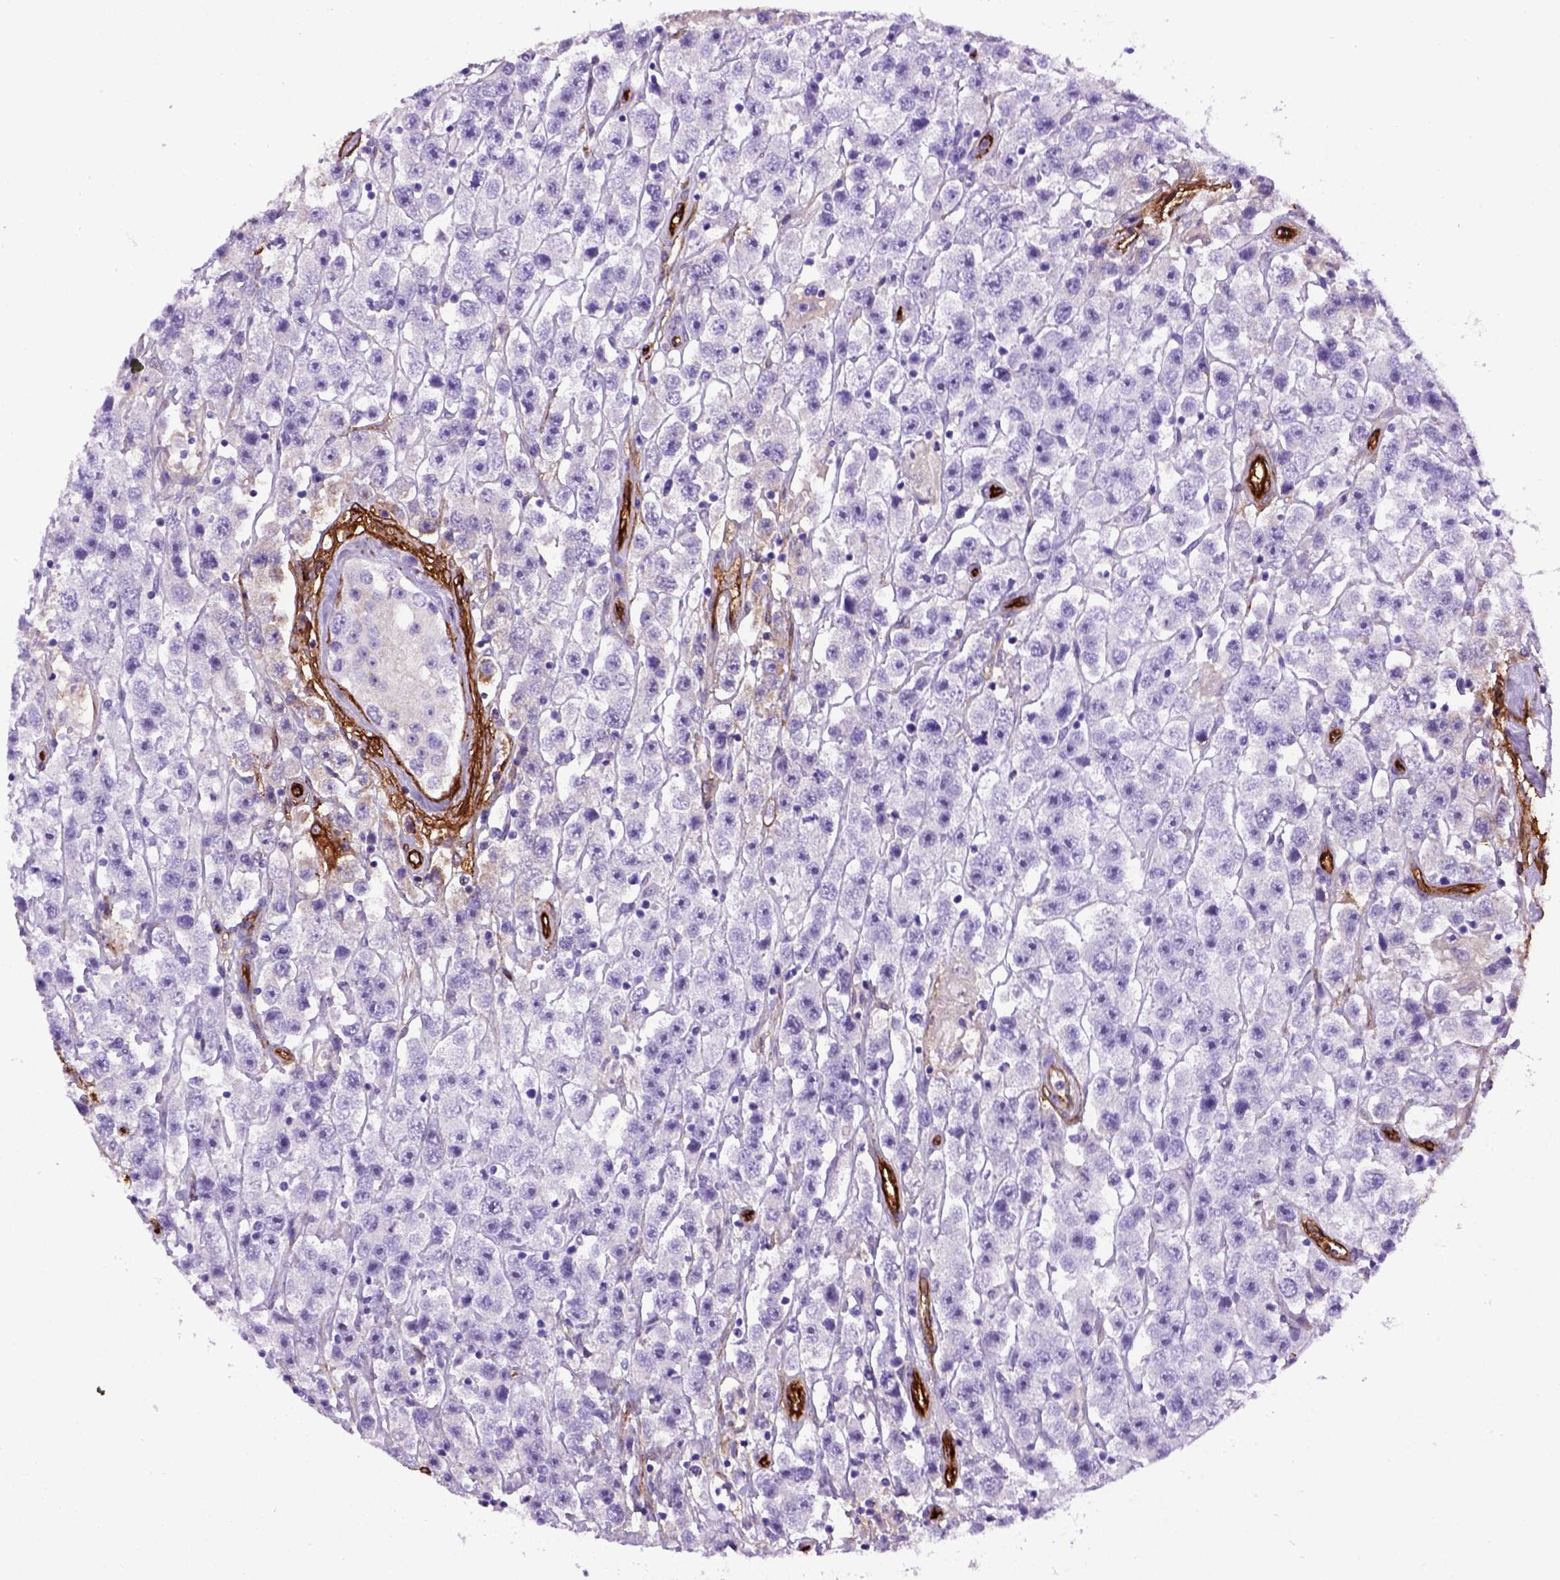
{"staining": {"intensity": "negative", "quantity": "none", "location": "none"}, "tissue": "testis cancer", "cell_type": "Tumor cells", "image_type": "cancer", "snomed": [{"axis": "morphology", "description": "Seminoma, NOS"}, {"axis": "topography", "description": "Testis"}], "caption": "This is a micrograph of IHC staining of testis cancer (seminoma), which shows no expression in tumor cells.", "gene": "ENG", "patient": {"sex": "male", "age": 45}}